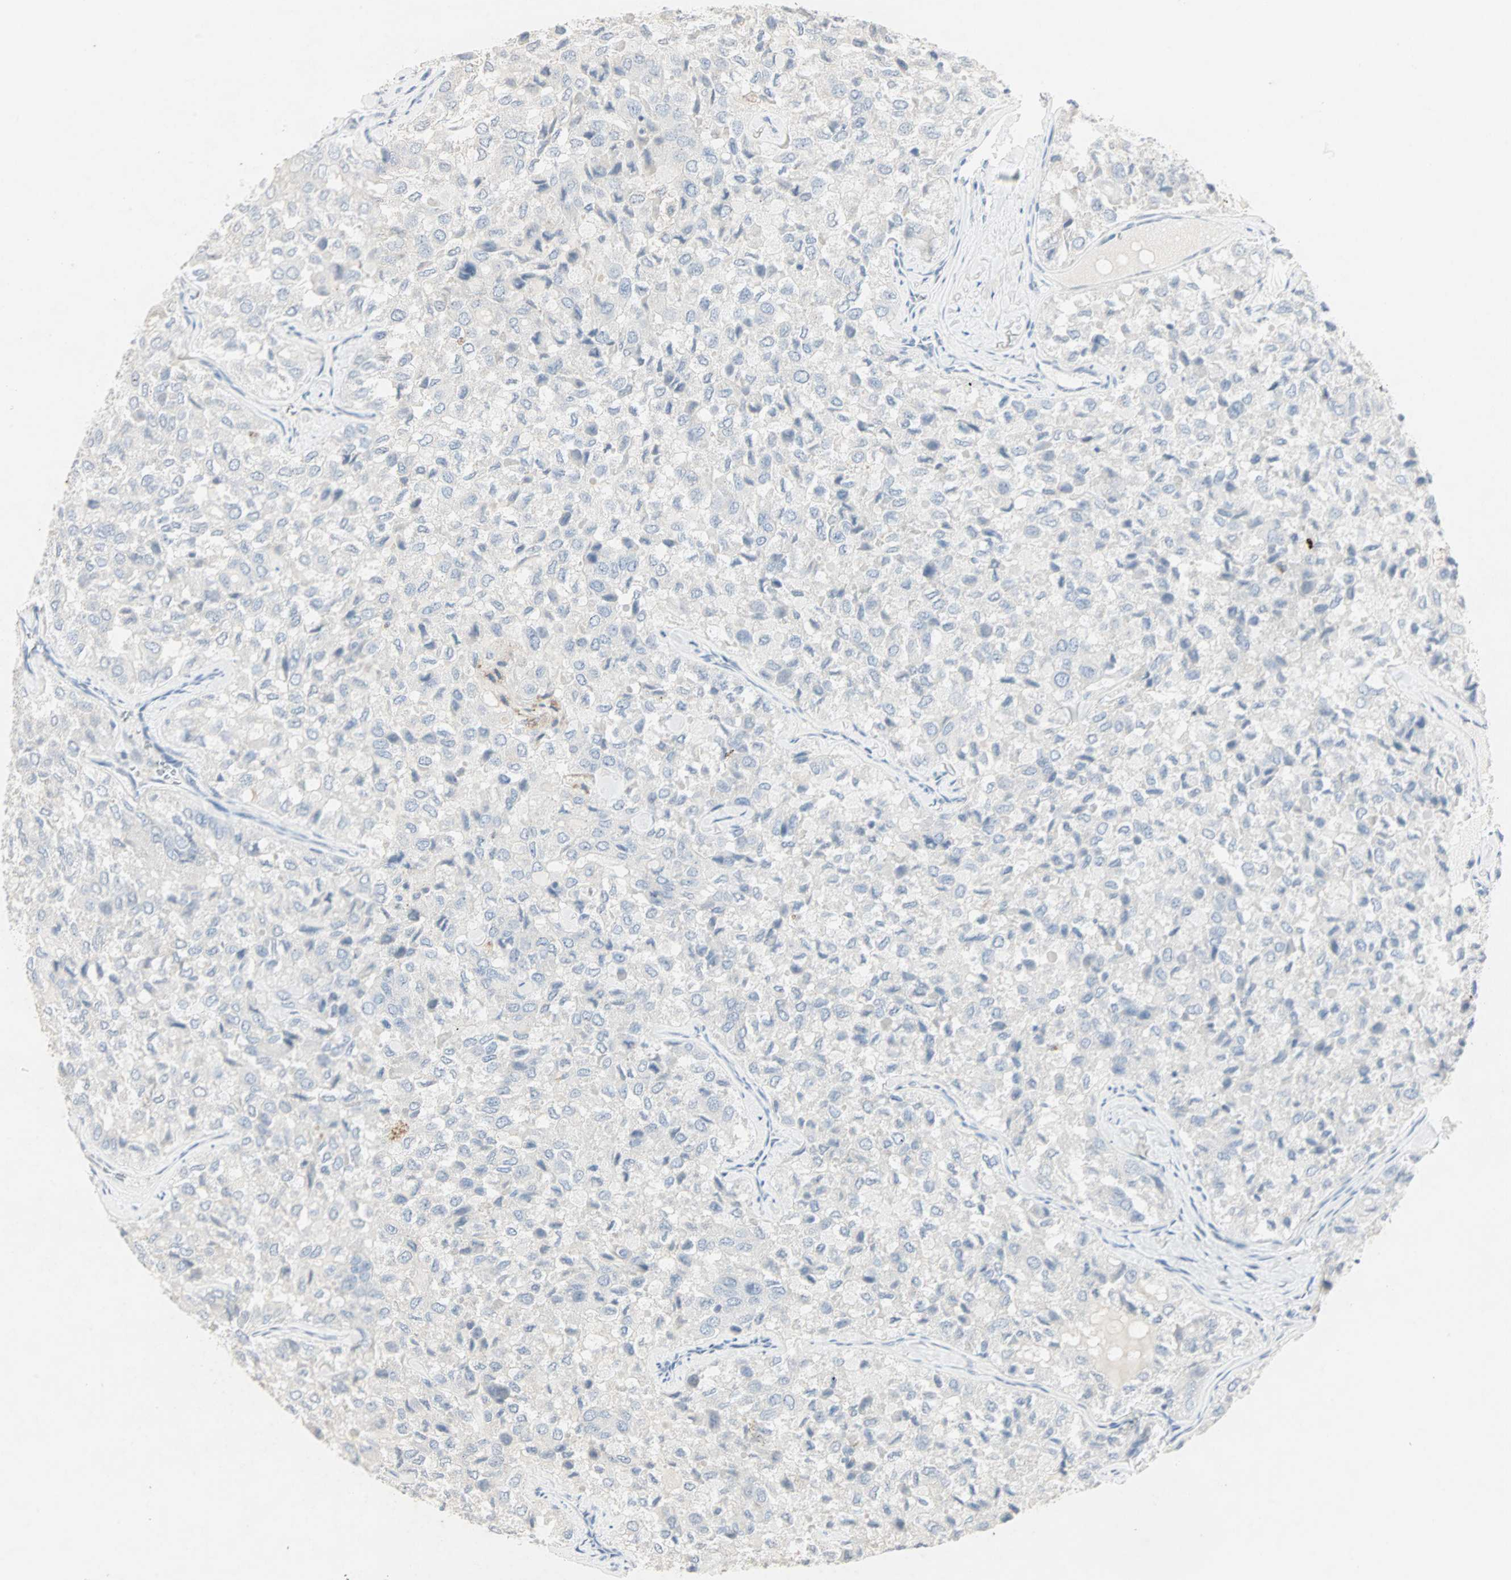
{"staining": {"intensity": "negative", "quantity": "none", "location": "none"}, "tissue": "thyroid cancer", "cell_type": "Tumor cells", "image_type": "cancer", "snomed": [{"axis": "morphology", "description": "Follicular adenoma carcinoma, NOS"}, {"axis": "topography", "description": "Thyroid gland"}], "caption": "Human follicular adenoma carcinoma (thyroid) stained for a protein using IHC reveals no staining in tumor cells.", "gene": "CEACAM6", "patient": {"sex": "male", "age": 75}}